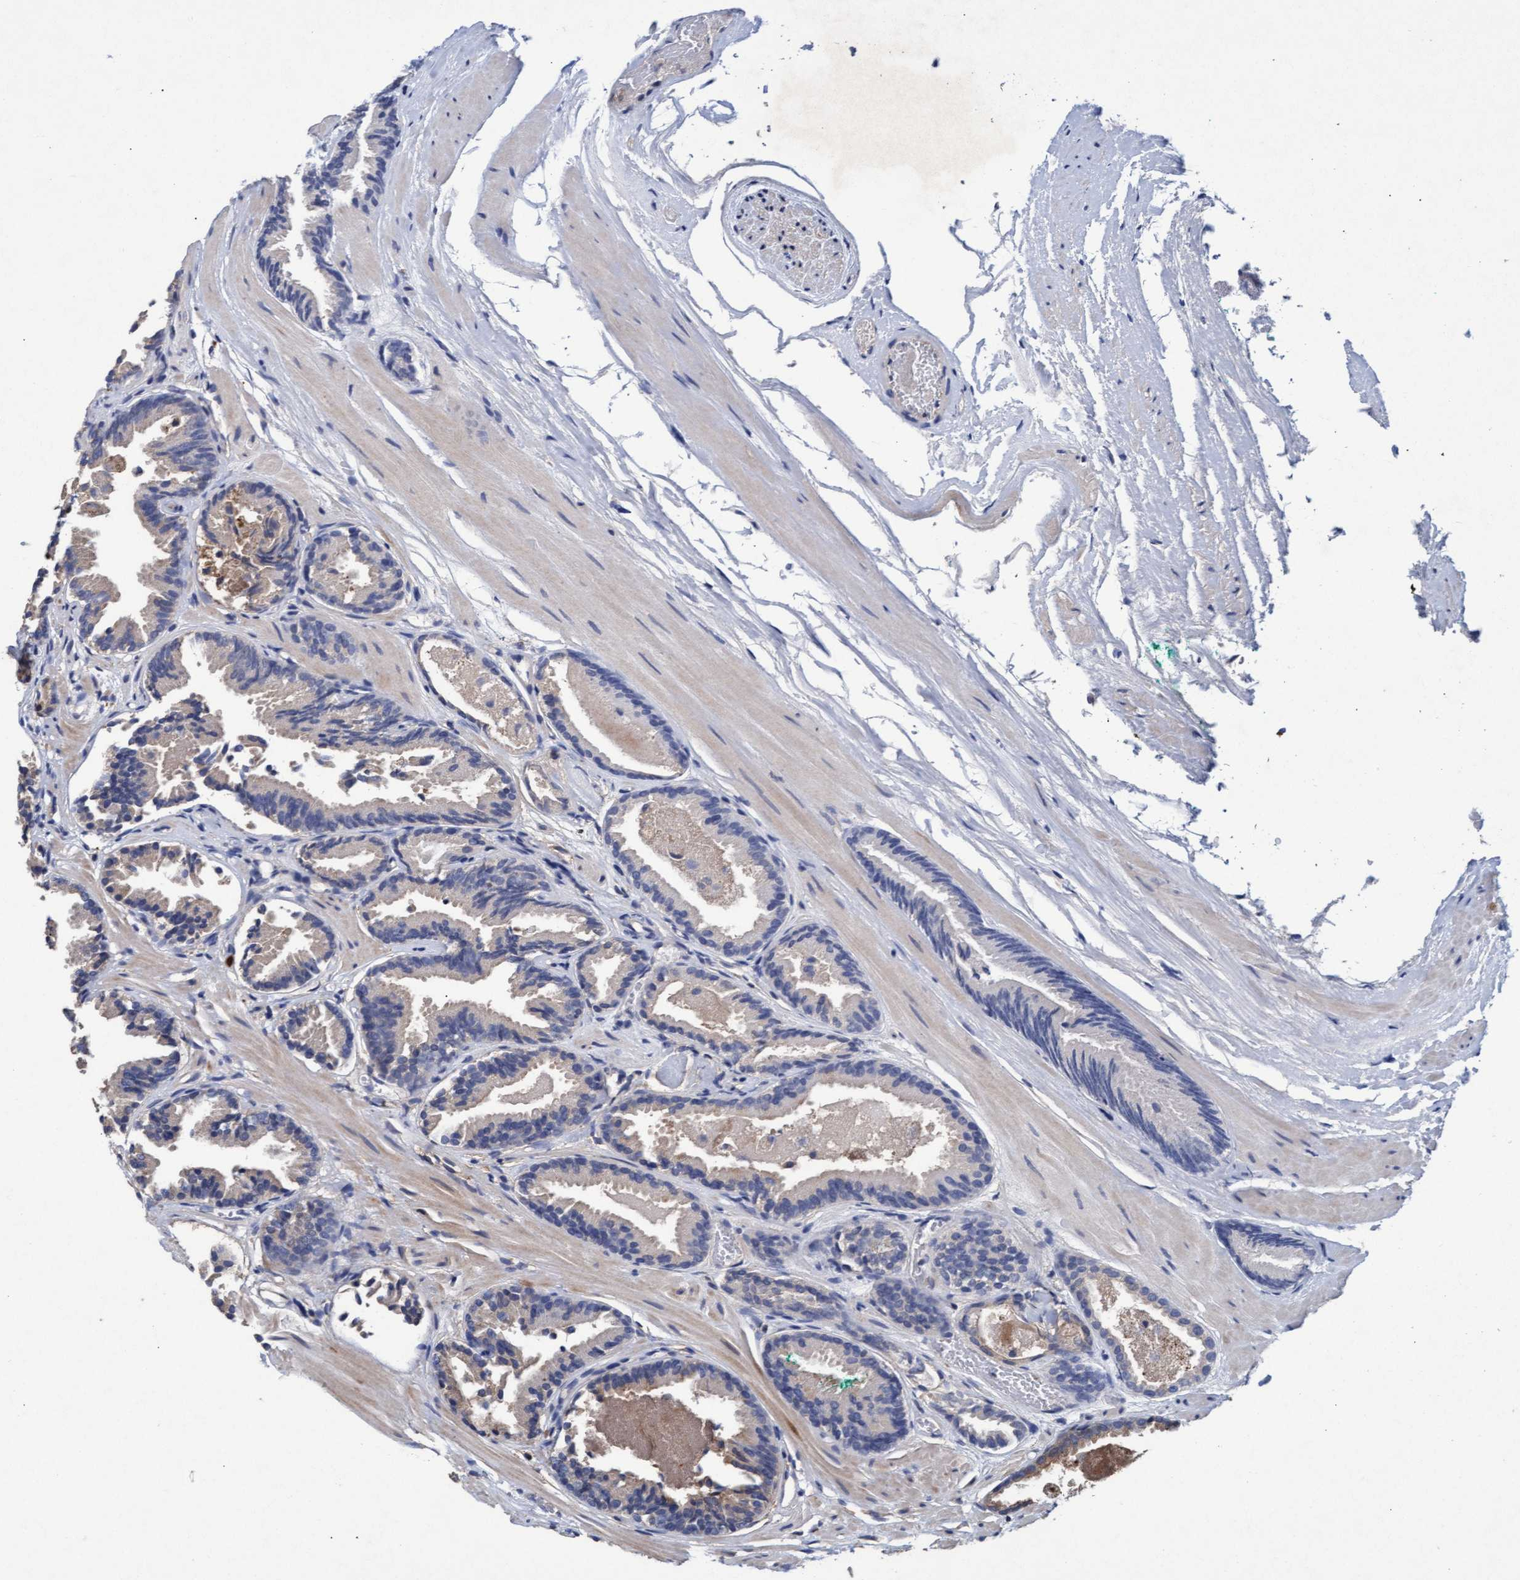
{"staining": {"intensity": "moderate", "quantity": "<25%", "location": "cytoplasmic/membranous"}, "tissue": "prostate cancer", "cell_type": "Tumor cells", "image_type": "cancer", "snomed": [{"axis": "morphology", "description": "Adenocarcinoma, Low grade"}, {"axis": "topography", "description": "Prostate"}], "caption": "Immunohistochemistry (IHC) staining of prostate cancer, which demonstrates low levels of moderate cytoplasmic/membranous staining in about <25% of tumor cells indicating moderate cytoplasmic/membranous protein positivity. The staining was performed using DAB (3,3'-diaminobenzidine) (brown) for protein detection and nuclei were counterstained in hematoxylin (blue).", "gene": "MRPL38", "patient": {"sex": "male", "age": 51}}